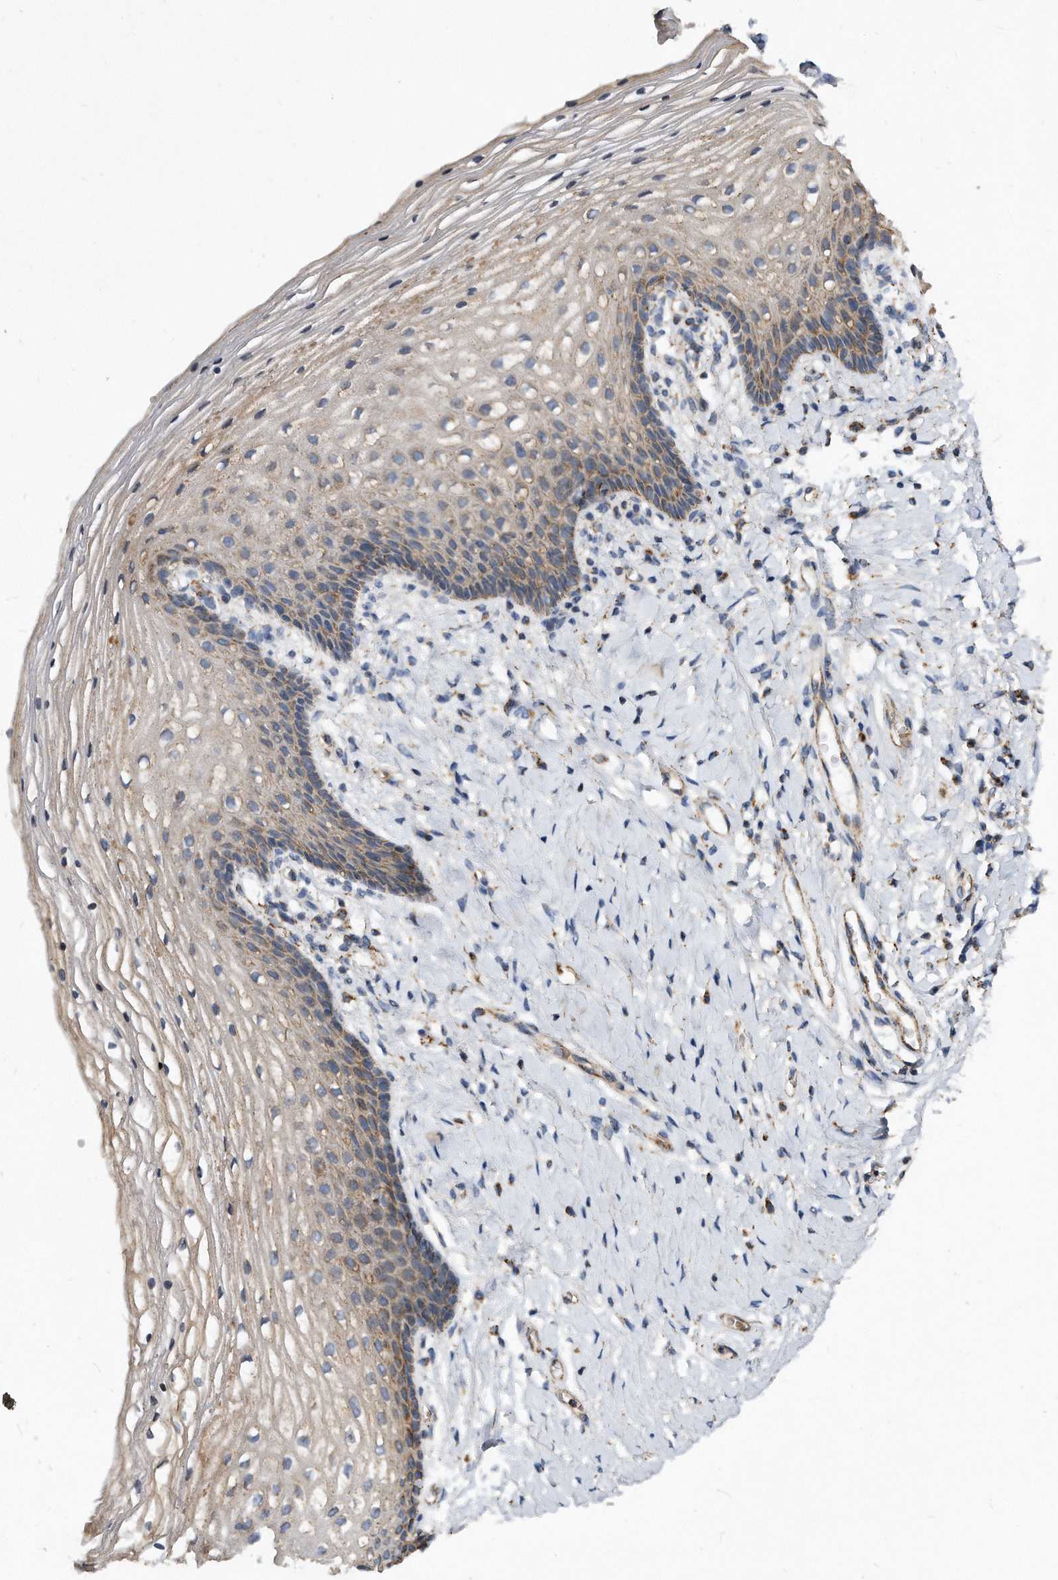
{"staining": {"intensity": "moderate", "quantity": "25%-75%", "location": "cytoplasmic/membranous"}, "tissue": "vagina", "cell_type": "Squamous epithelial cells", "image_type": "normal", "snomed": [{"axis": "morphology", "description": "Normal tissue, NOS"}, {"axis": "topography", "description": "Vagina"}], "caption": "A histopathology image of human vagina stained for a protein demonstrates moderate cytoplasmic/membranous brown staining in squamous epithelial cells. The staining was performed using DAB, with brown indicating positive protein expression. Nuclei are stained blue with hematoxylin.", "gene": "PPP5C", "patient": {"sex": "female", "age": 60}}